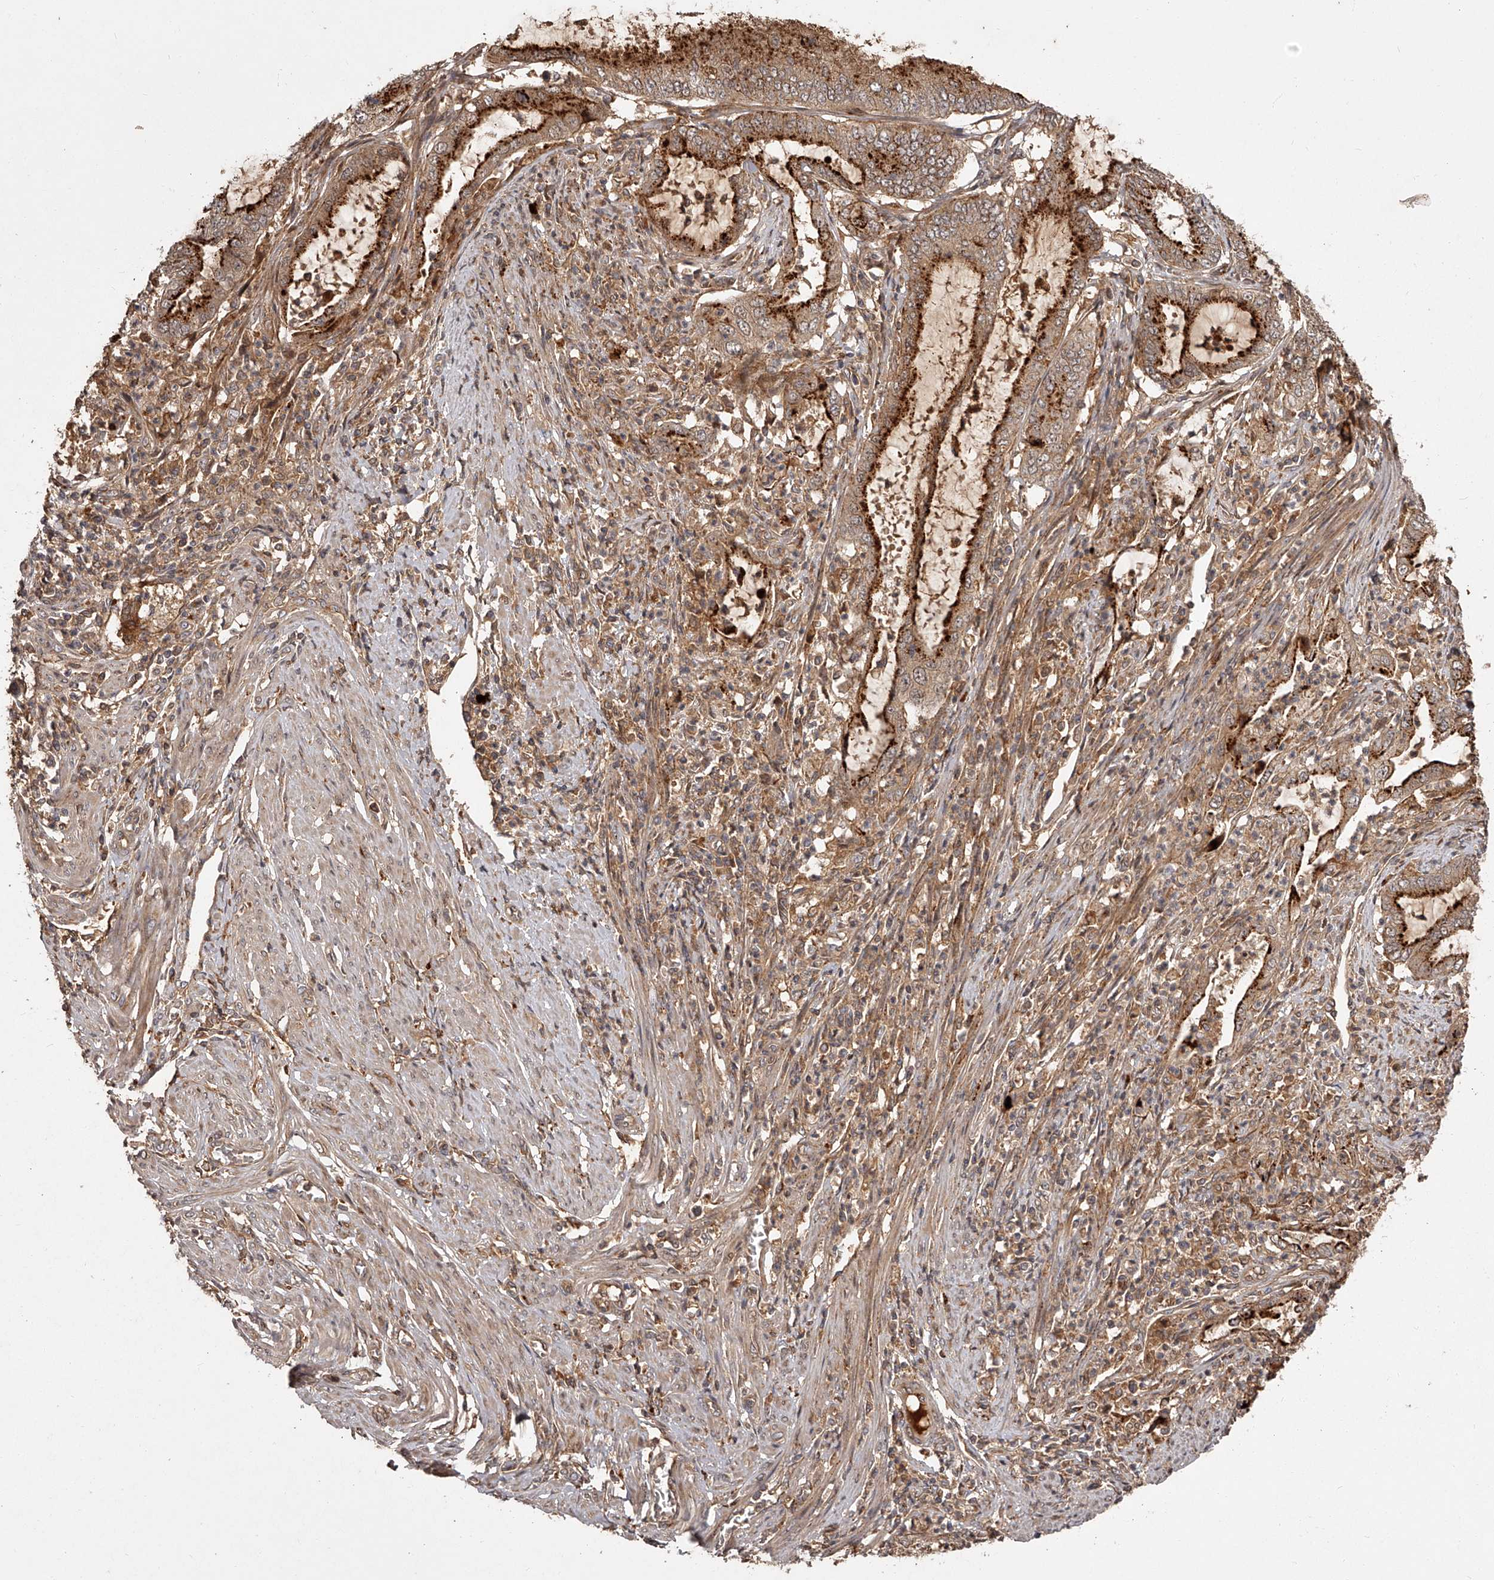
{"staining": {"intensity": "strong", "quantity": ">75%", "location": "cytoplasmic/membranous"}, "tissue": "endometrial cancer", "cell_type": "Tumor cells", "image_type": "cancer", "snomed": [{"axis": "morphology", "description": "Adenocarcinoma, NOS"}, {"axis": "topography", "description": "Endometrium"}], "caption": "Immunohistochemical staining of human endometrial cancer (adenocarcinoma) displays high levels of strong cytoplasmic/membranous protein expression in about >75% of tumor cells. (DAB IHC, brown staining for protein, blue staining for nuclei).", "gene": "CRYZL1", "patient": {"sex": "female", "age": 51}}